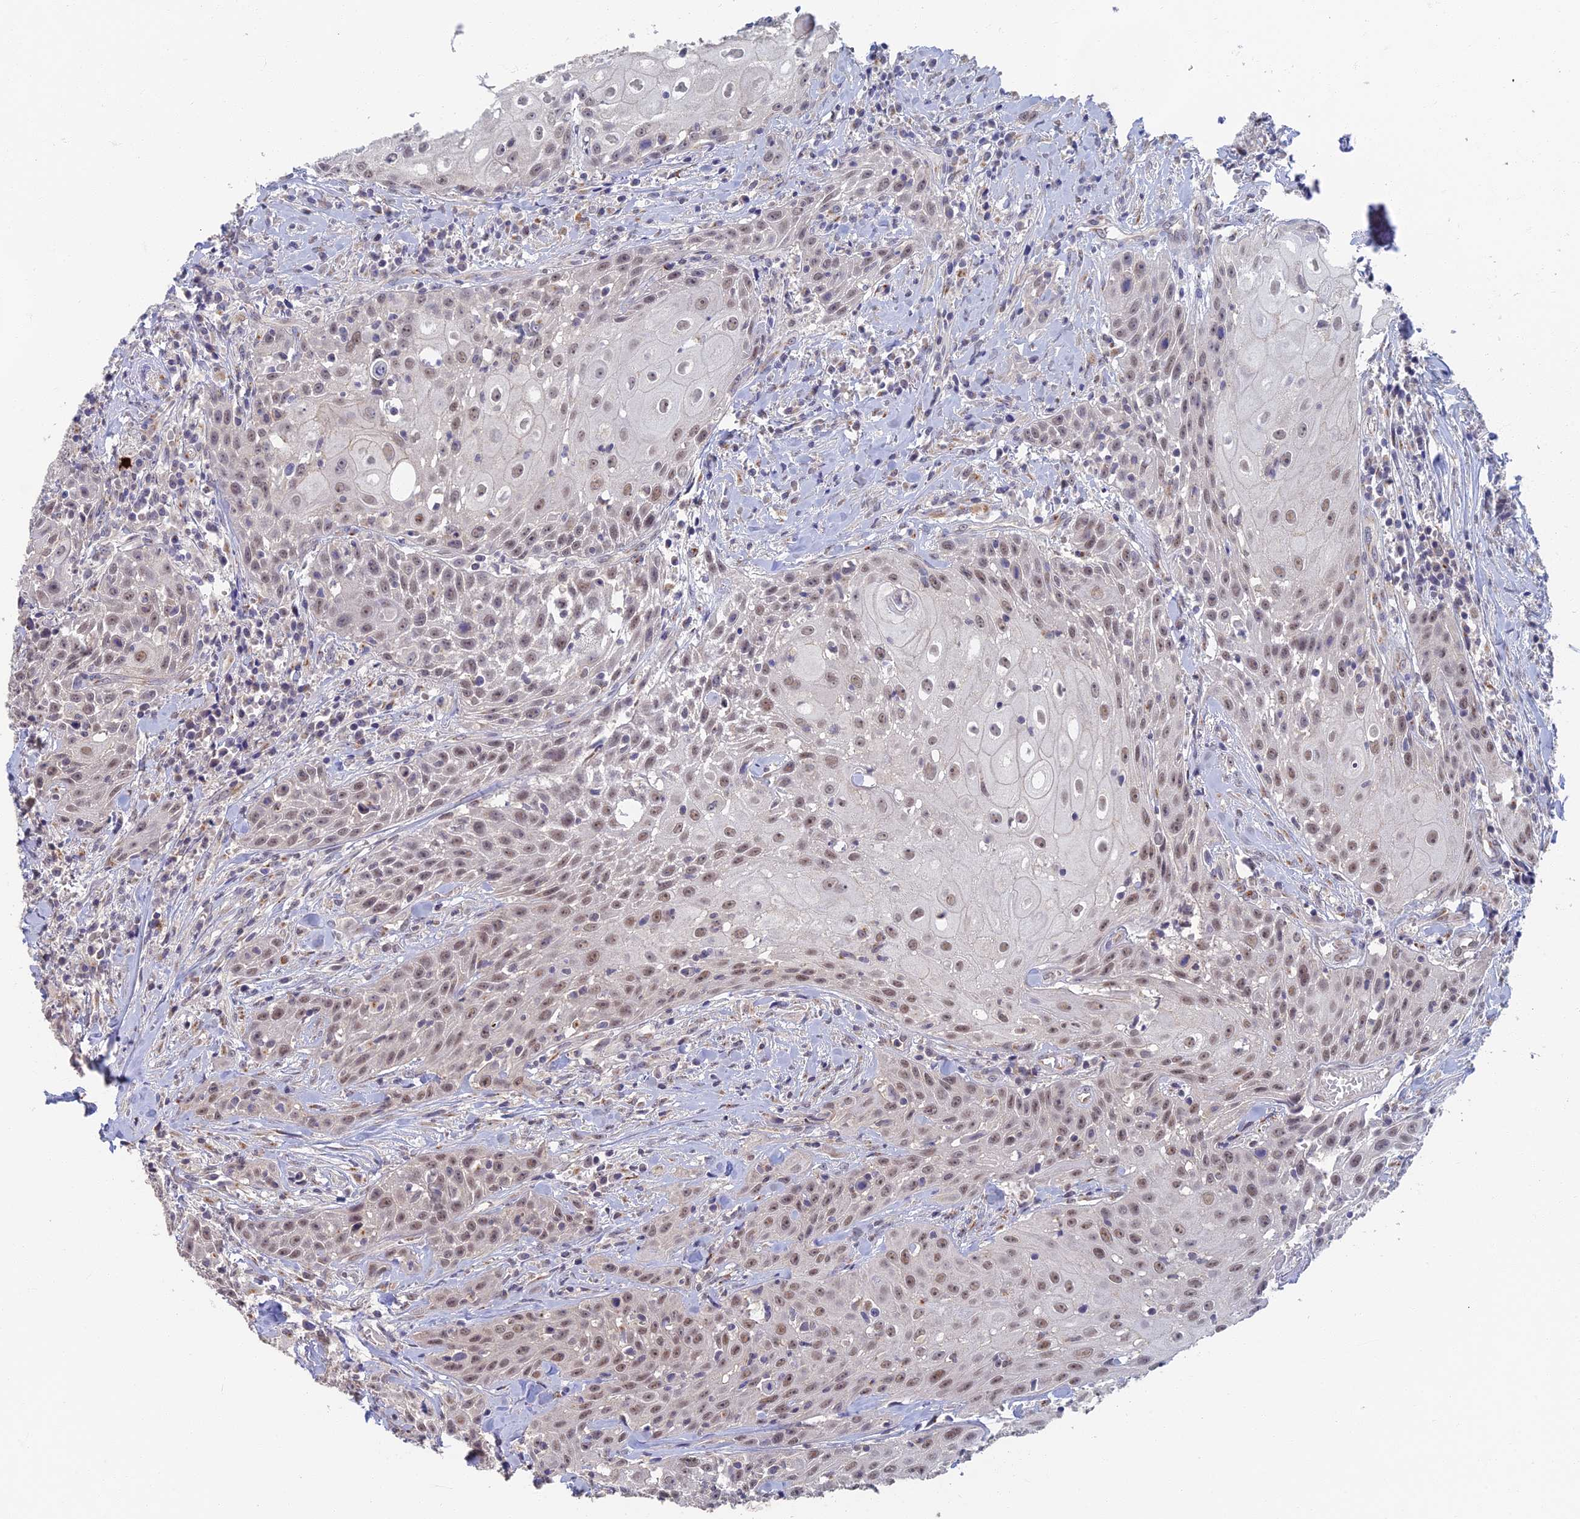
{"staining": {"intensity": "weak", "quantity": ">75%", "location": "nuclear"}, "tissue": "head and neck cancer", "cell_type": "Tumor cells", "image_type": "cancer", "snomed": [{"axis": "morphology", "description": "Squamous cell carcinoma, NOS"}, {"axis": "topography", "description": "Oral tissue"}, {"axis": "topography", "description": "Head-Neck"}], "caption": "Protein expression analysis of head and neck squamous cell carcinoma displays weak nuclear positivity in approximately >75% of tumor cells.", "gene": "GPATCH1", "patient": {"sex": "female", "age": 82}}